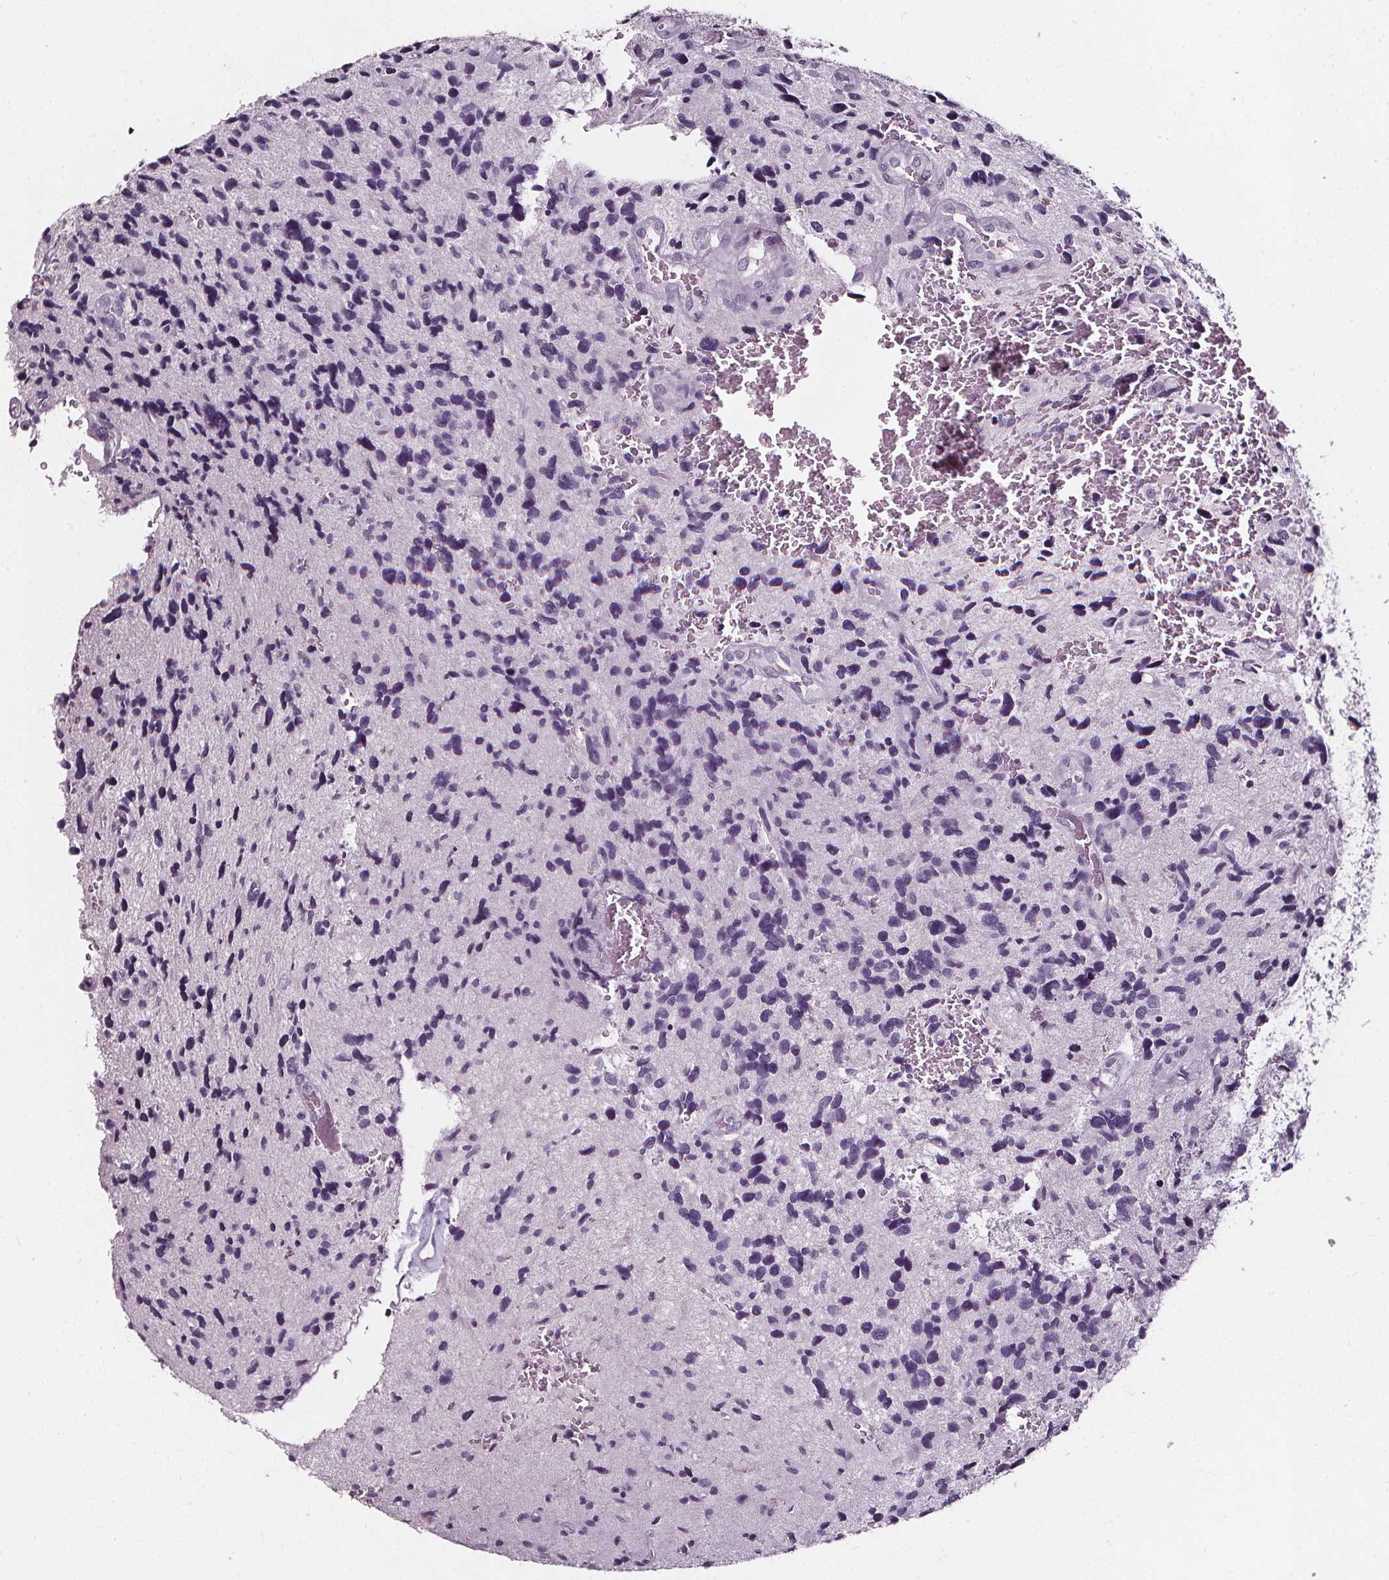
{"staining": {"intensity": "negative", "quantity": "none", "location": "none"}, "tissue": "glioma", "cell_type": "Tumor cells", "image_type": "cancer", "snomed": [{"axis": "morphology", "description": "Glioma, malignant, NOS"}, {"axis": "morphology", "description": "Glioma, malignant, High grade"}, {"axis": "topography", "description": "Brain"}], "caption": "Tumor cells are negative for brown protein staining in high-grade glioma (malignant).", "gene": "DEFA5", "patient": {"sex": "female", "age": 71}}